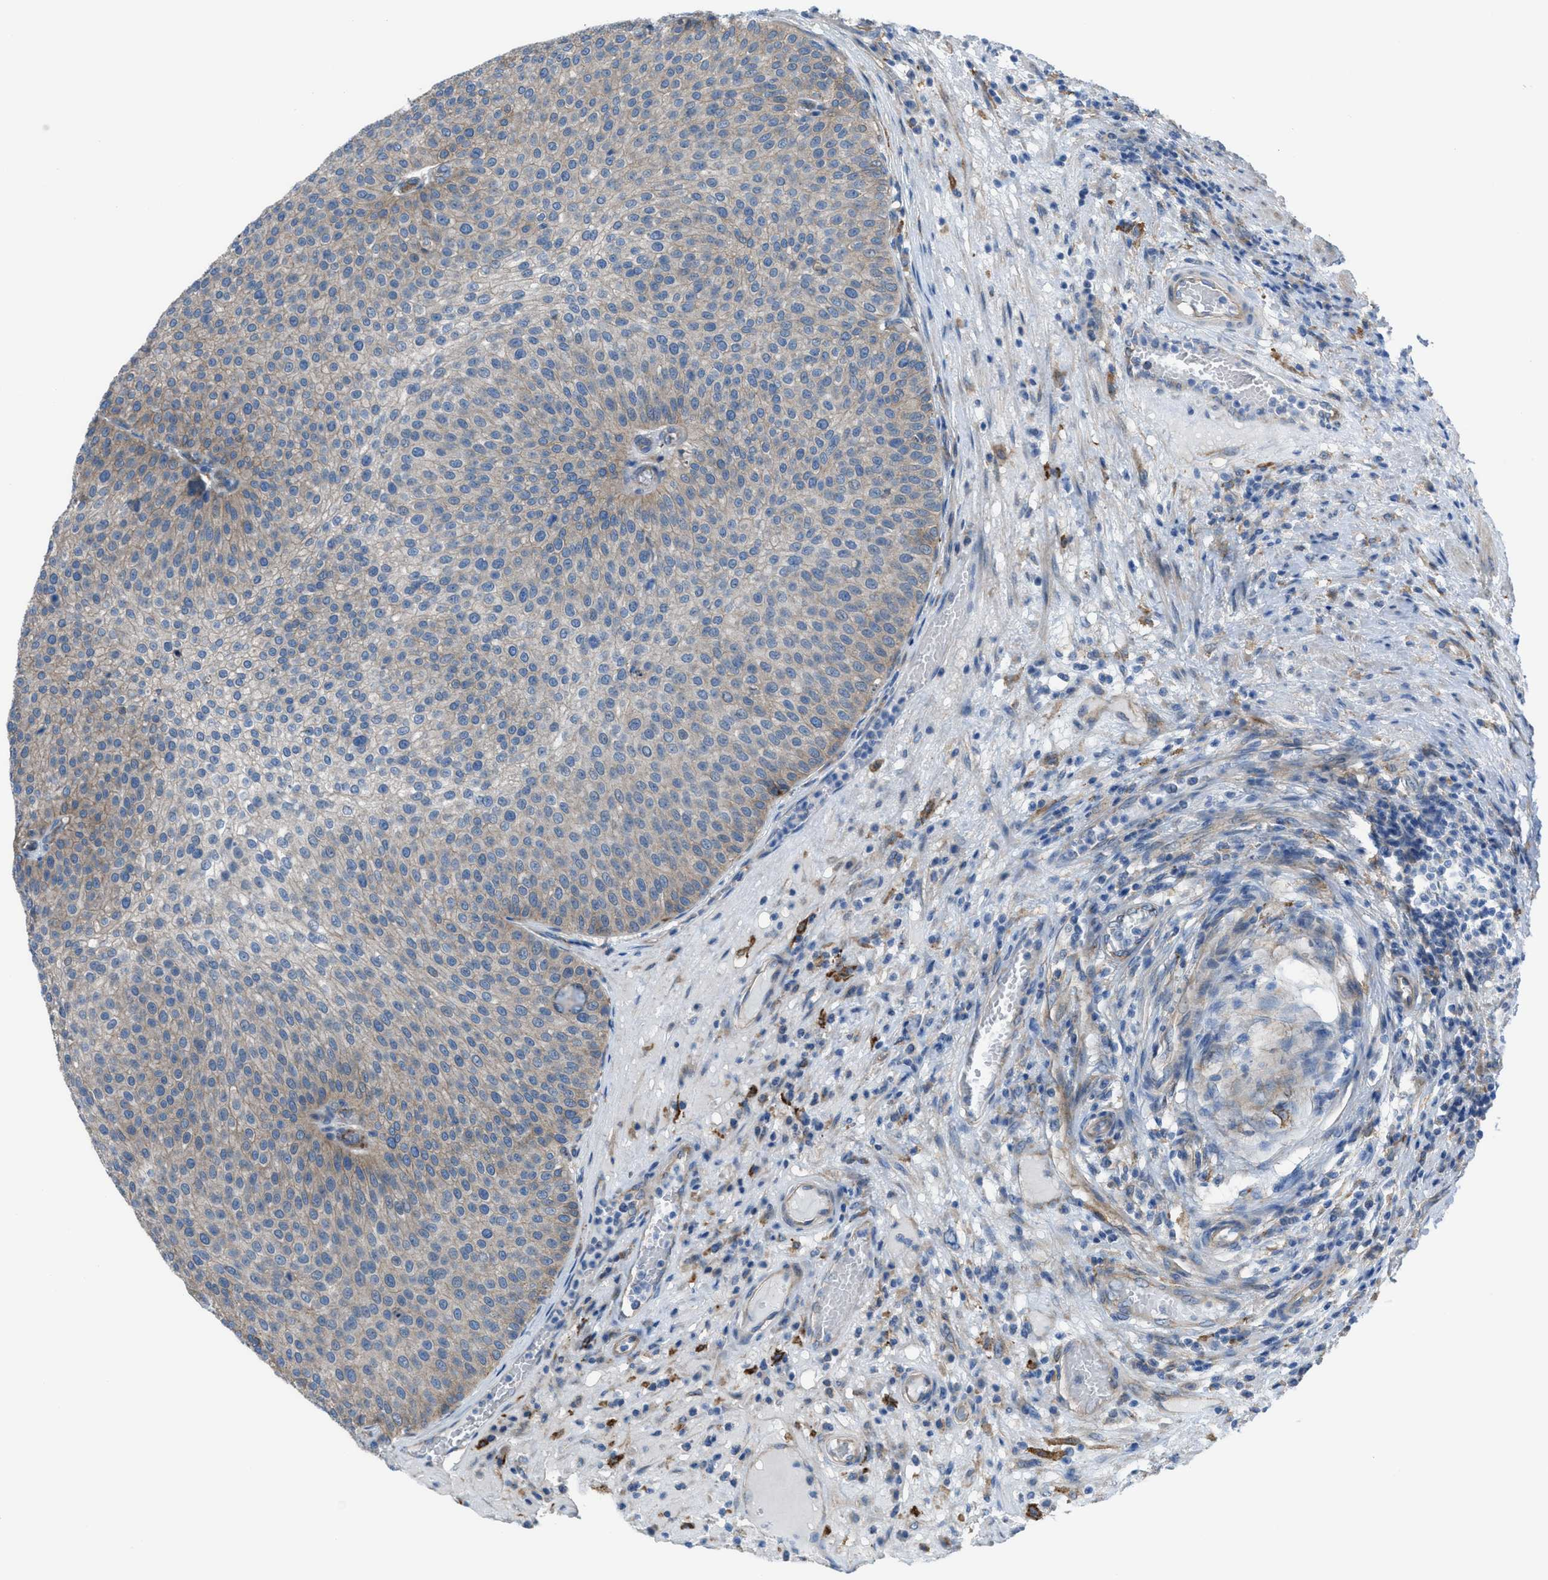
{"staining": {"intensity": "weak", "quantity": "25%-75%", "location": "cytoplasmic/membranous"}, "tissue": "urothelial cancer", "cell_type": "Tumor cells", "image_type": "cancer", "snomed": [{"axis": "morphology", "description": "Urothelial carcinoma, Low grade"}, {"axis": "topography", "description": "Smooth muscle"}, {"axis": "topography", "description": "Urinary bladder"}], "caption": "About 25%-75% of tumor cells in urothelial cancer reveal weak cytoplasmic/membranous protein expression as visualized by brown immunohistochemical staining.", "gene": "EGFR", "patient": {"sex": "male", "age": 60}}